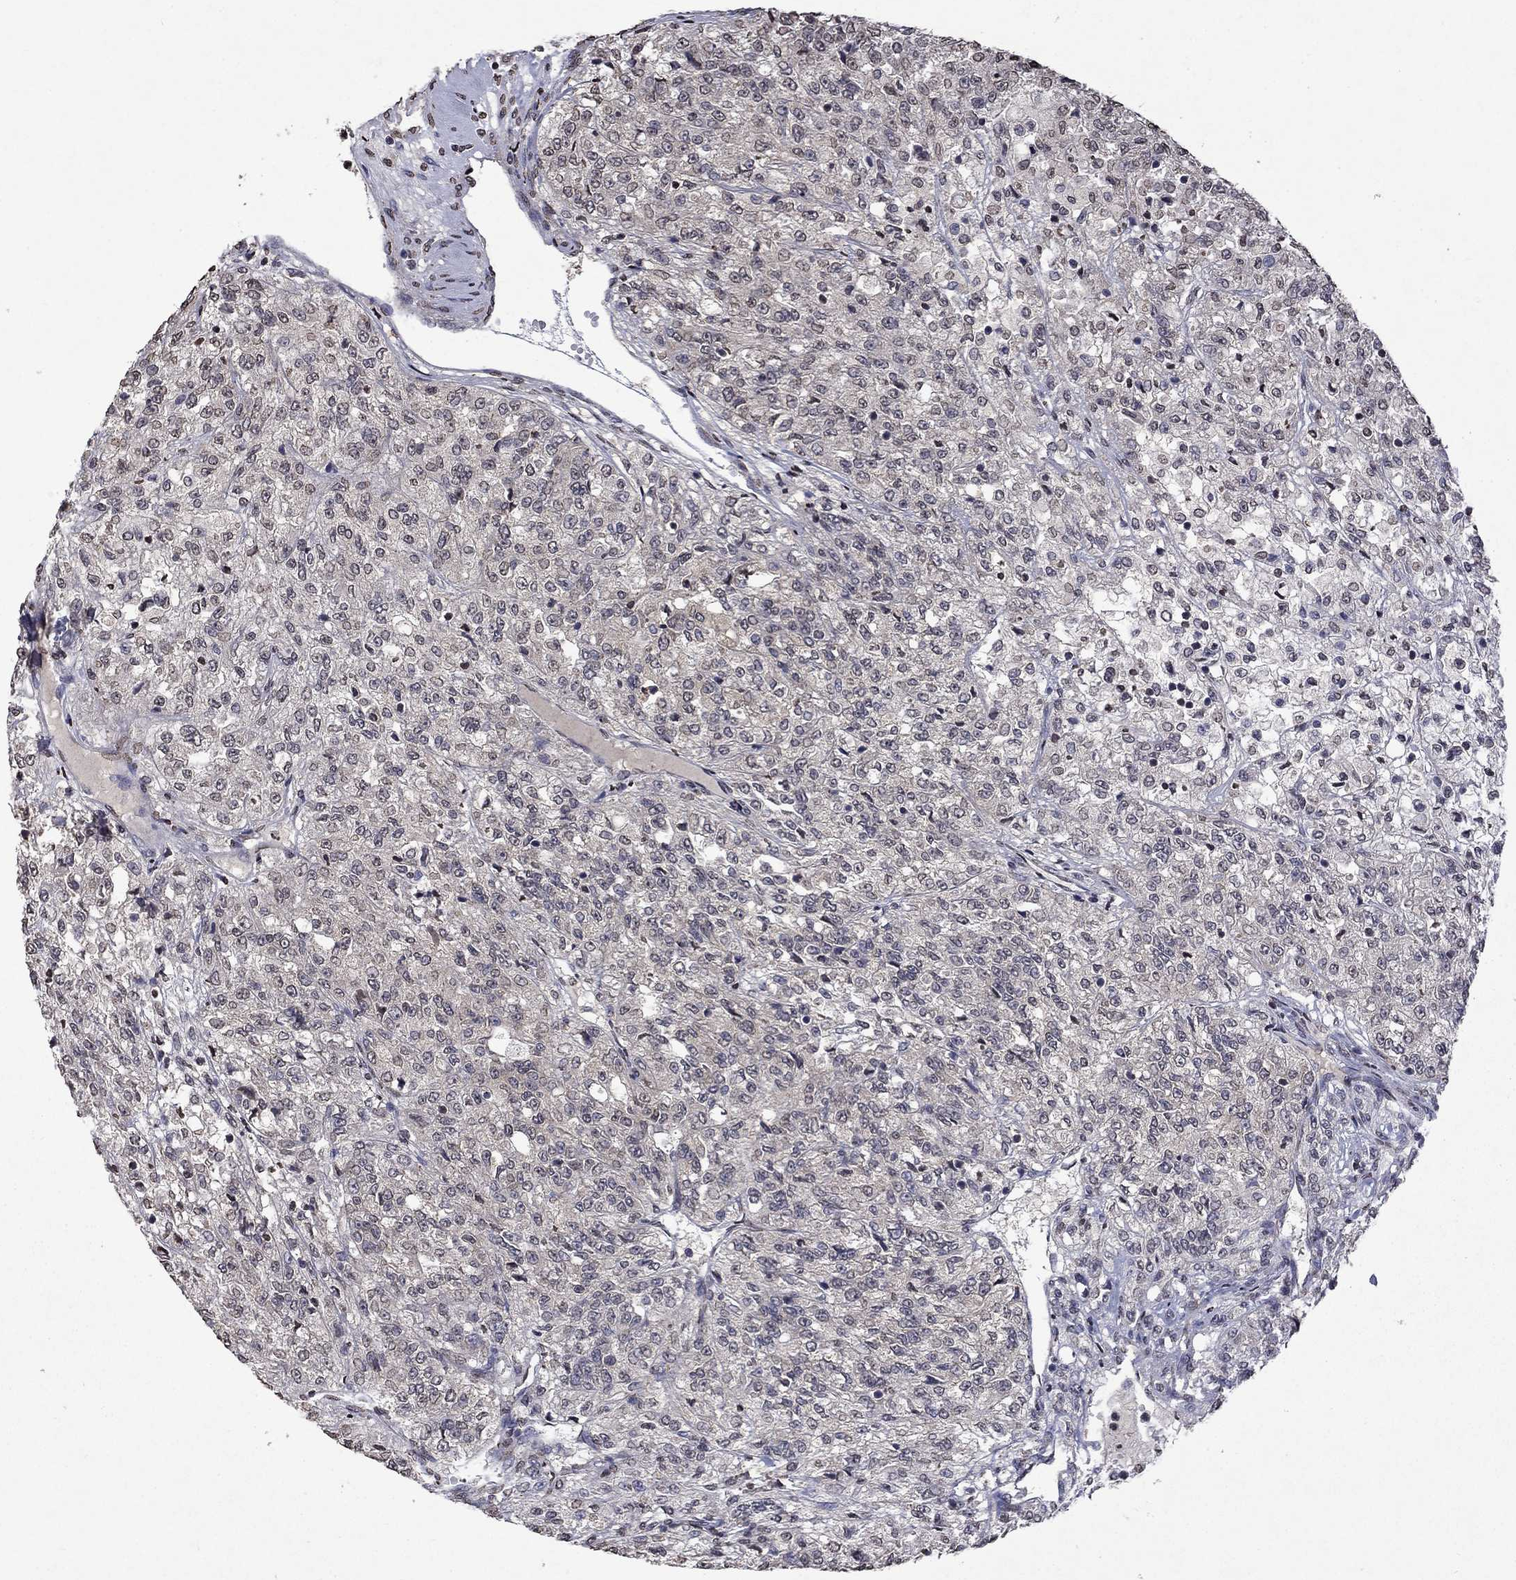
{"staining": {"intensity": "weak", "quantity": "25%-75%", "location": "cytoplasmic/membranous"}, "tissue": "renal cancer", "cell_type": "Tumor cells", "image_type": "cancer", "snomed": [{"axis": "morphology", "description": "Adenocarcinoma, NOS"}, {"axis": "topography", "description": "Kidney"}], "caption": "Protein expression analysis of human adenocarcinoma (renal) reveals weak cytoplasmic/membranous staining in about 25%-75% of tumor cells.", "gene": "TTC38", "patient": {"sex": "female", "age": 63}}